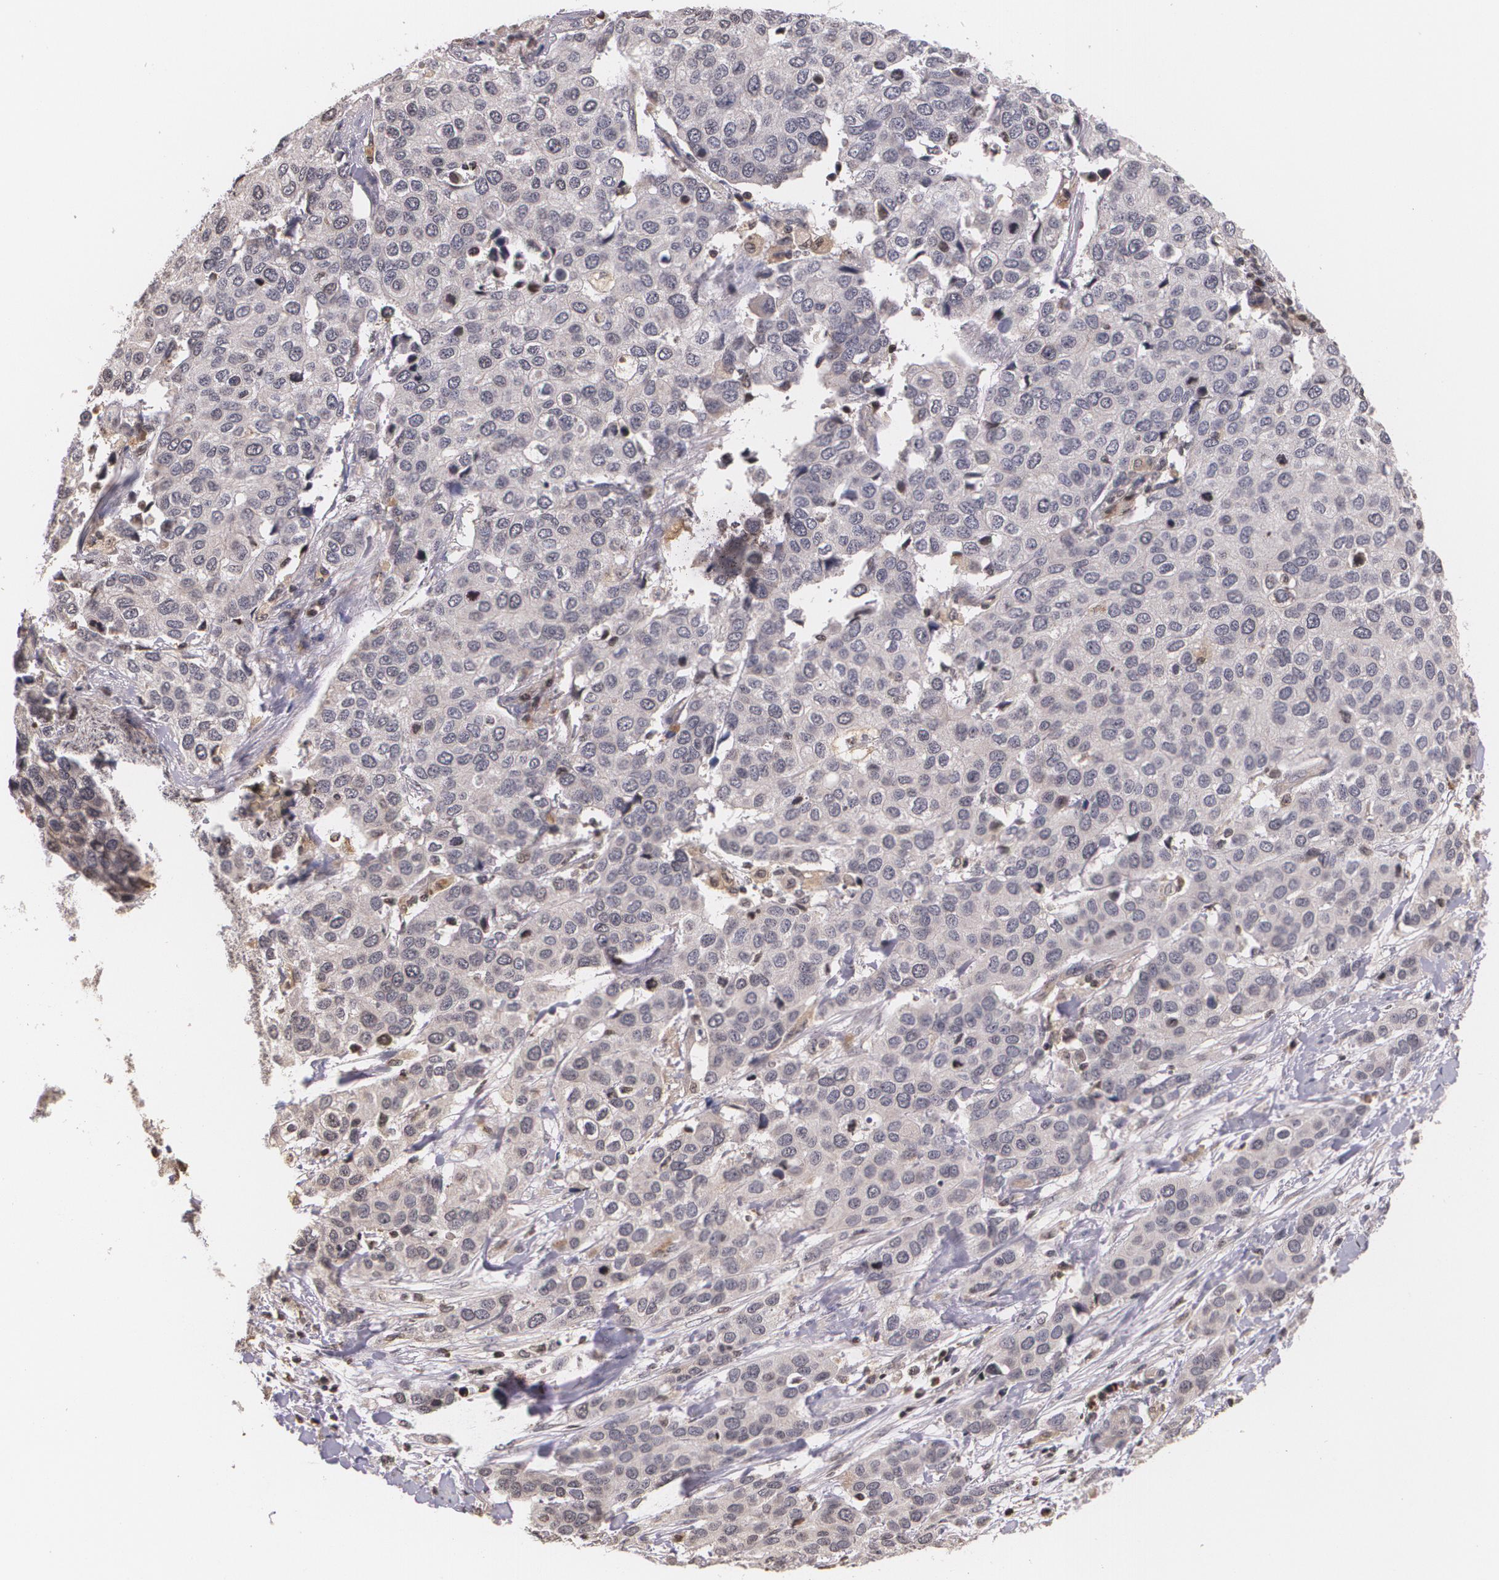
{"staining": {"intensity": "negative", "quantity": "none", "location": "none"}, "tissue": "cervical cancer", "cell_type": "Tumor cells", "image_type": "cancer", "snomed": [{"axis": "morphology", "description": "Squamous cell carcinoma, NOS"}, {"axis": "topography", "description": "Cervix"}], "caption": "Micrograph shows no significant protein positivity in tumor cells of cervical cancer (squamous cell carcinoma).", "gene": "VAV3", "patient": {"sex": "female", "age": 54}}